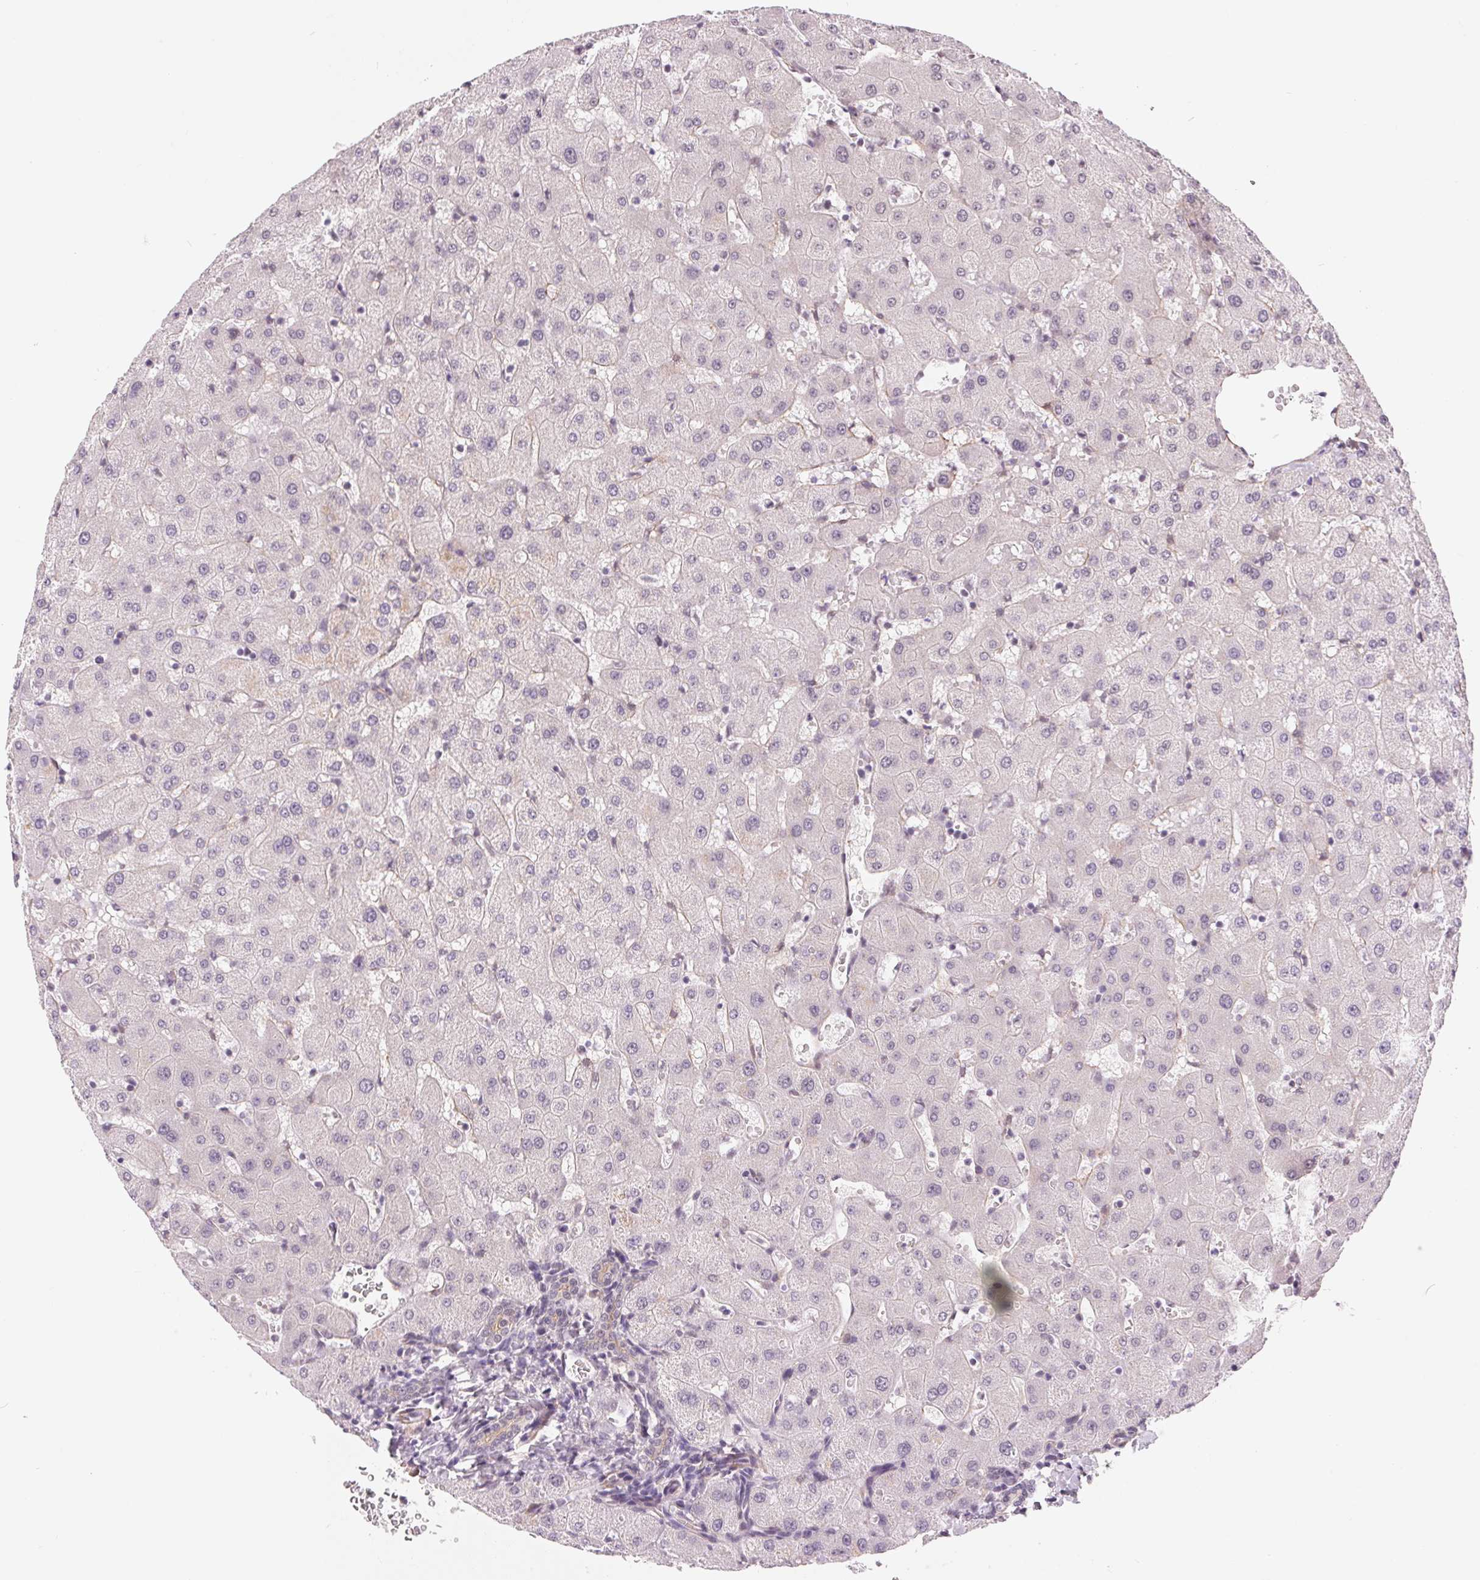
{"staining": {"intensity": "negative", "quantity": "none", "location": "none"}, "tissue": "liver", "cell_type": "Cholangiocytes", "image_type": "normal", "snomed": [{"axis": "morphology", "description": "Normal tissue, NOS"}, {"axis": "topography", "description": "Liver"}], "caption": "This is a histopathology image of IHC staining of normal liver, which shows no positivity in cholangiocytes. The staining was performed using DAB (3,3'-diaminobenzidine) to visualize the protein expression in brown, while the nuclei were stained in blue with hematoxylin (Magnification: 20x).", "gene": "BCAT1", "patient": {"sex": "female", "age": 63}}